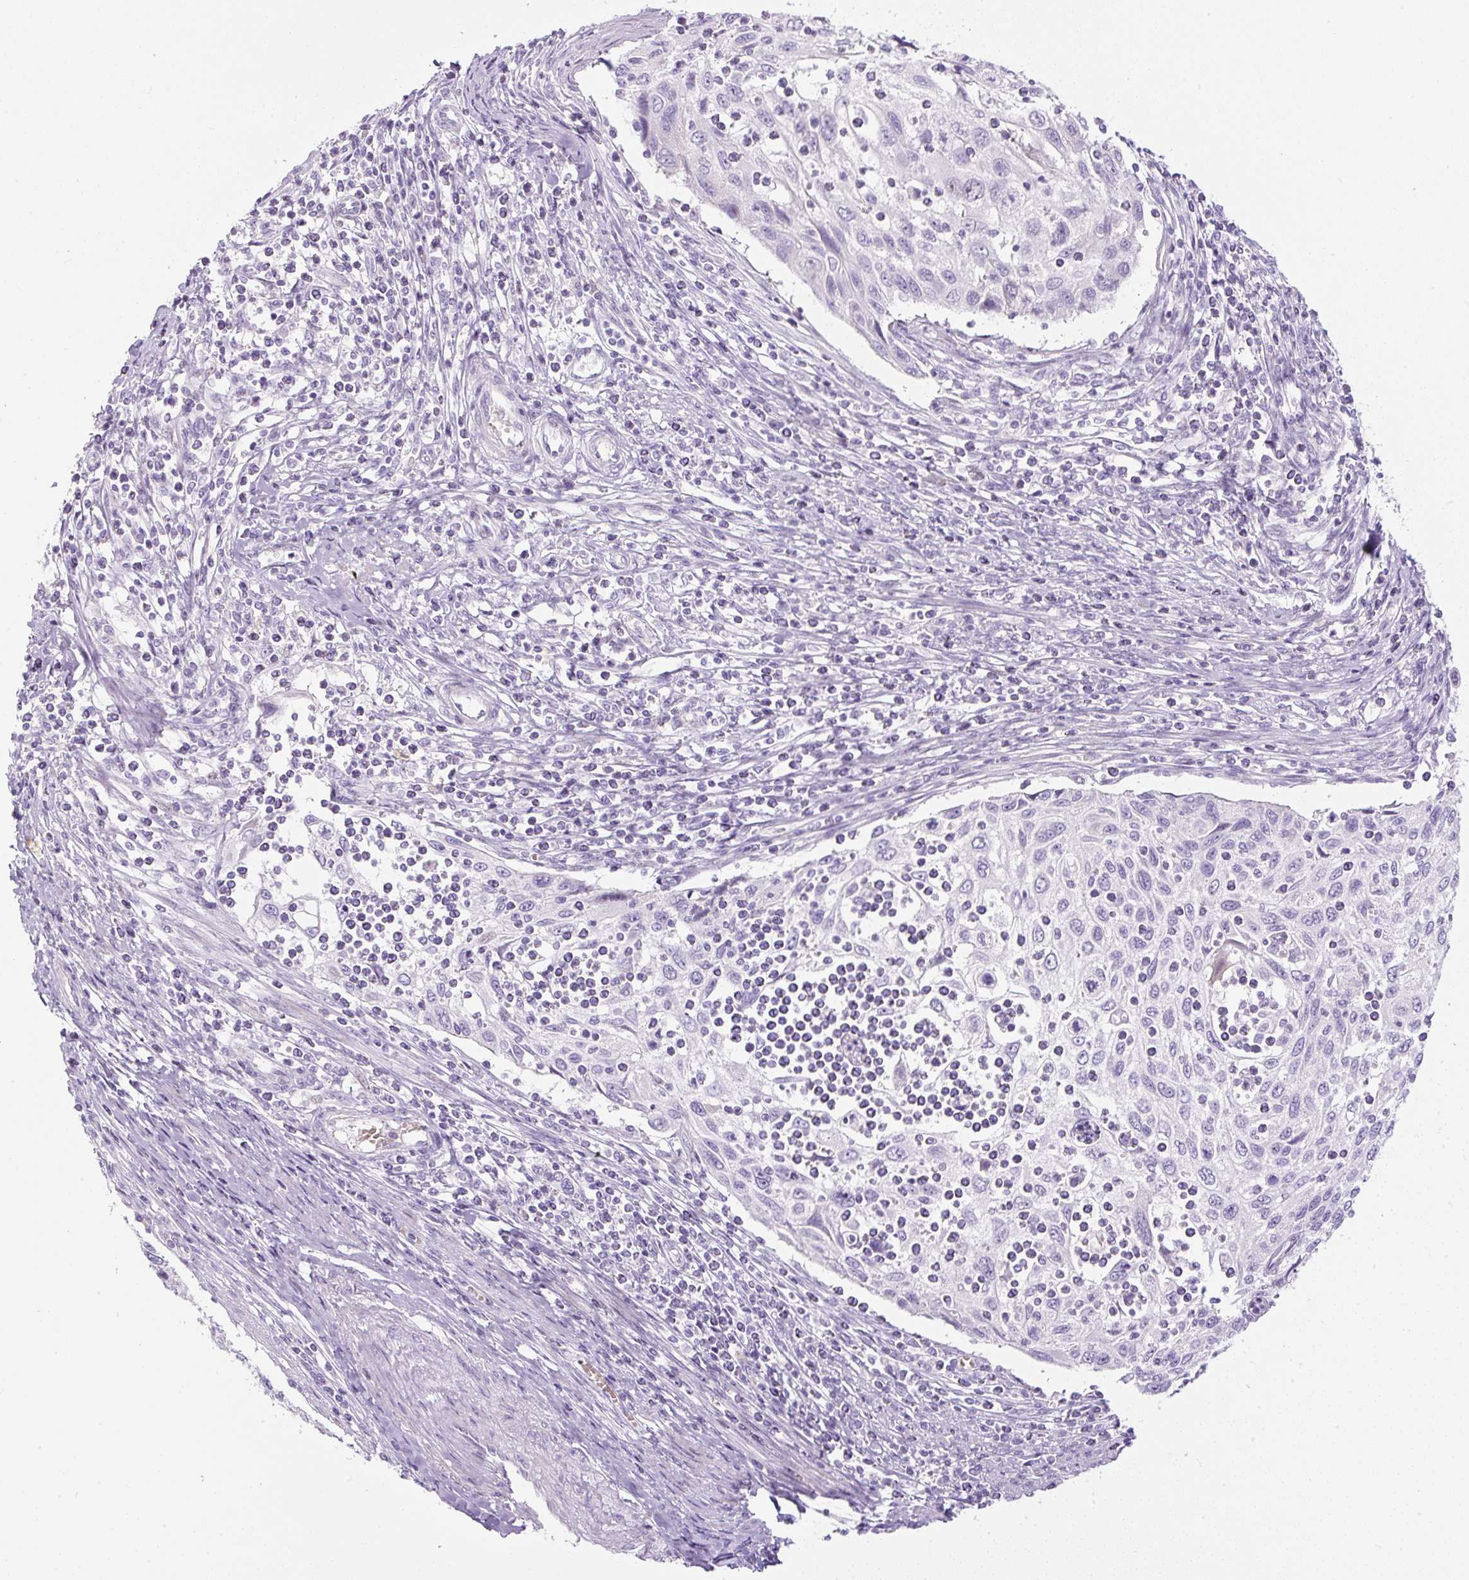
{"staining": {"intensity": "negative", "quantity": "none", "location": "none"}, "tissue": "cervical cancer", "cell_type": "Tumor cells", "image_type": "cancer", "snomed": [{"axis": "morphology", "description": "Squamous cell carcinoma, NOS"}, {"axis": "topography", "description": "Cervix"}], "caption": "Immunohistochemical staining of human cervical cancer (squamous cell carcinoma) demonstrates no significant staining in tumor cells.", "gene": "FGFBP3", "patient": {"sex": "female", "age": 70}}